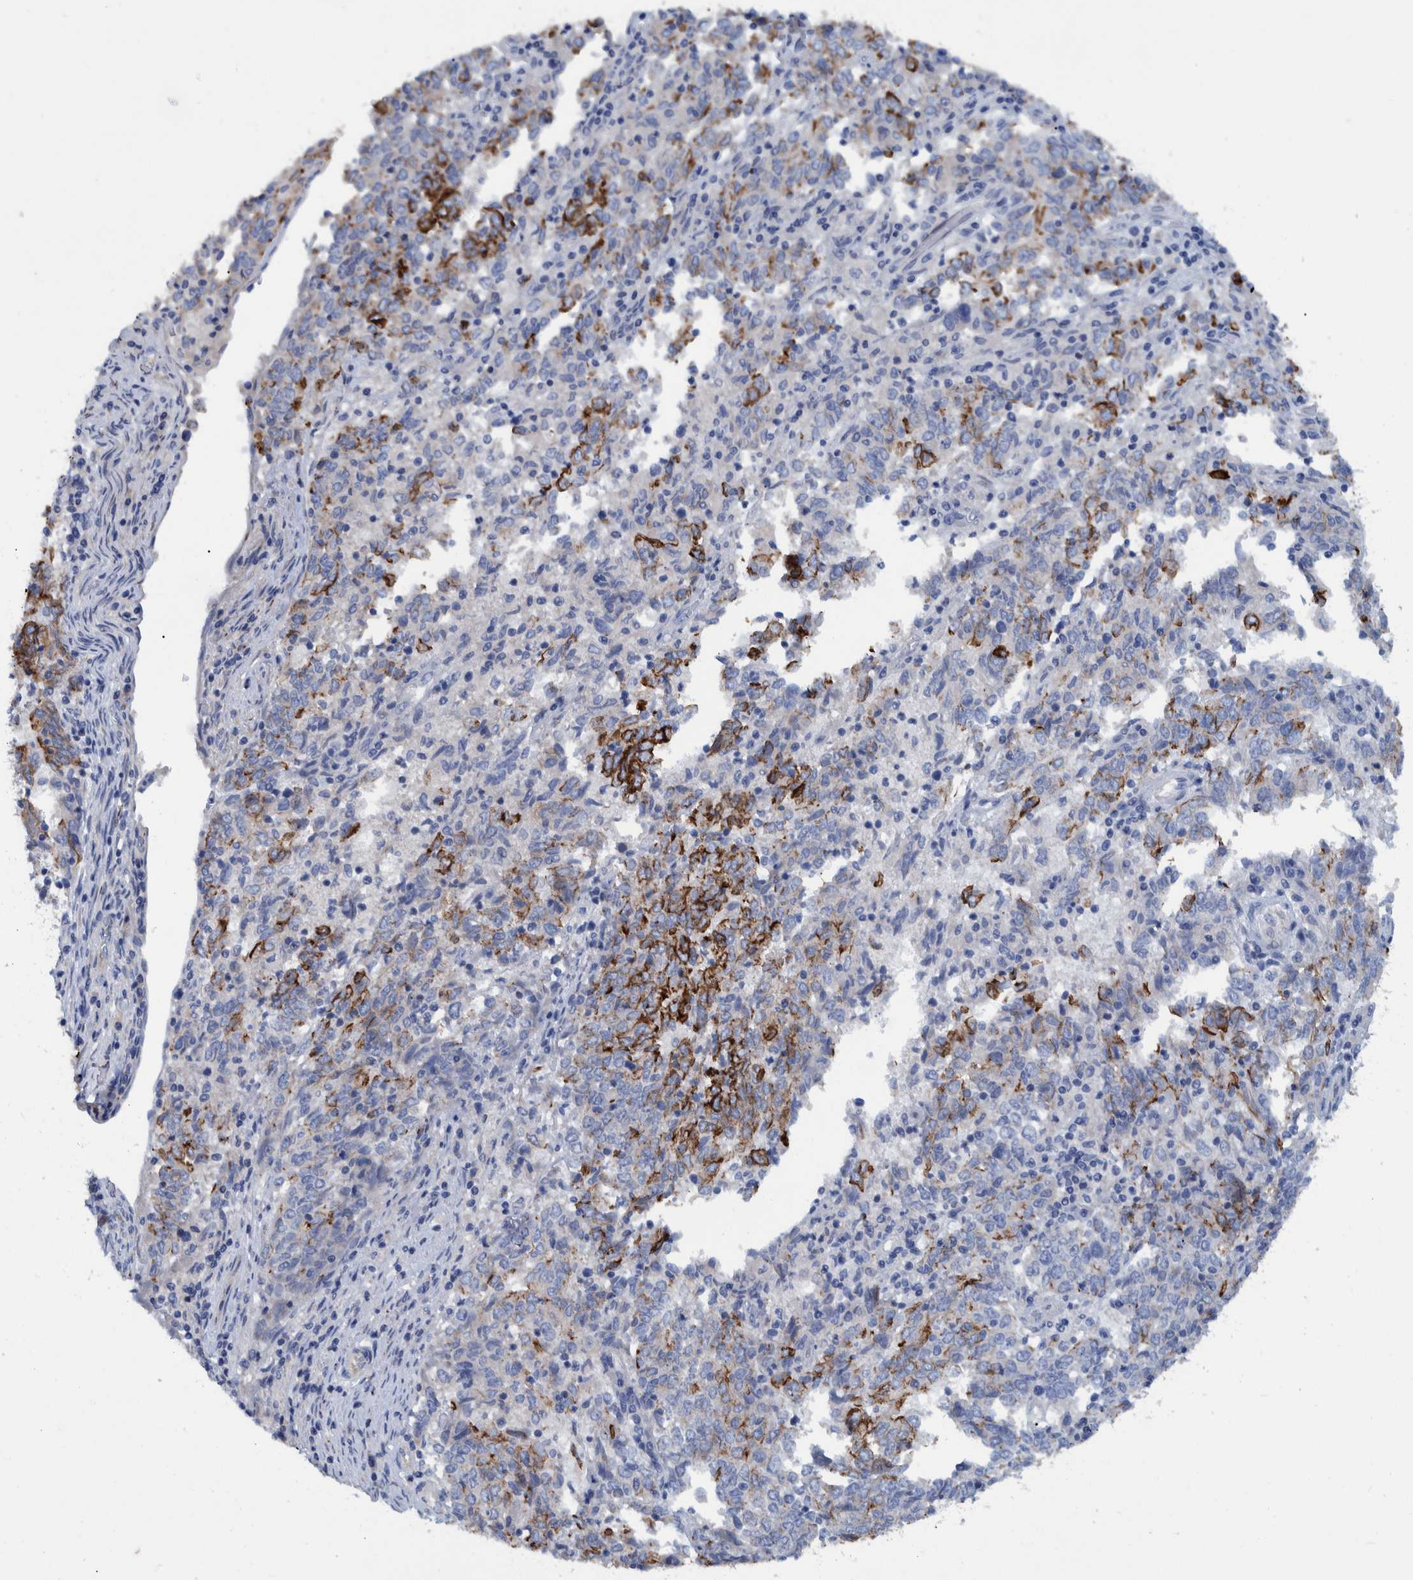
{"staining": {"intensity": "moderate", "quantity": "25%-75%", "location": "cytoplasmic/membranous"}, "tissue": "endometrial cancer", "cell_type": "Tumor cells", "image_type": "cancer", "snomed": [{"axis": "morphology", "description": "Adenocarcinoma, NOS"}, {"axis": "topography", "description": "Endometrium"}], "caption": "DAB (3,3'-diaminobenzidine) immunohistochemical staining of endometrial adenocarcinoma displays moderate cytoplasmic/membranous protein expression in approximately 25%-75% of tumor cells.", "gene": "MKS1", "patient": {"sex": "female", "age": 80}}